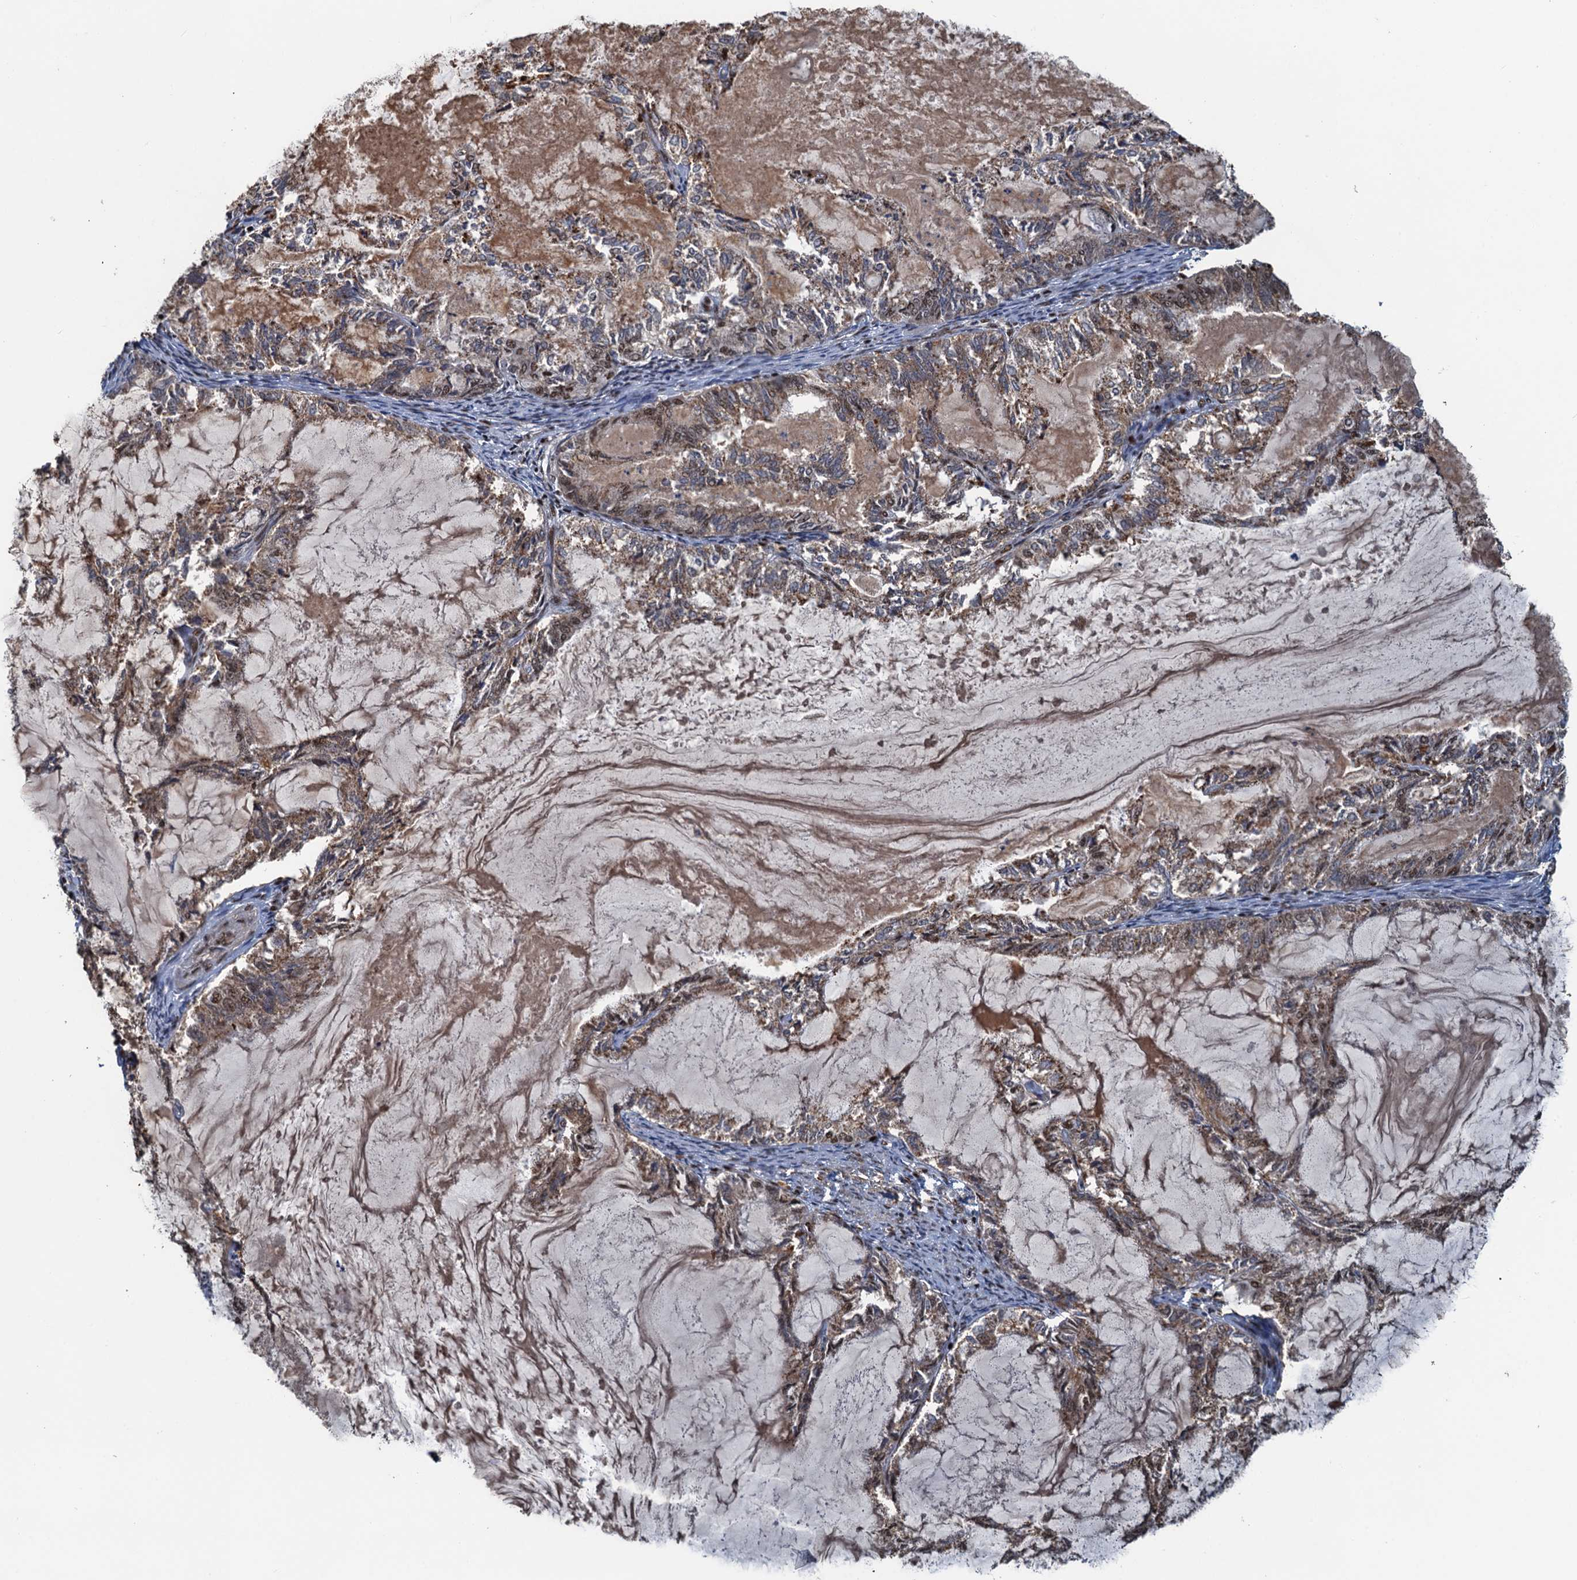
{"staining": {"intensity": "strong", "quantity": "25%-75%", "location": "nuclear"}, "tissue": "endometrial cancer", "cell_type": "Tumor cells", "image_type": "cancer", "snomed": [{"axis": "morphology", "description": "Adenocarcinoma, NOS"}, {"axis": "topography", "description": "Endometrium"}], "caption": "Immunohistochemical staining of endometrial cancer (adenocarcinoma) displays high levels of strong nuclear protein positivity in approximately 25%-75% of tumor cells.", "gene": "ZC3H18", "patient": {"sex": "female", "age": 86}}